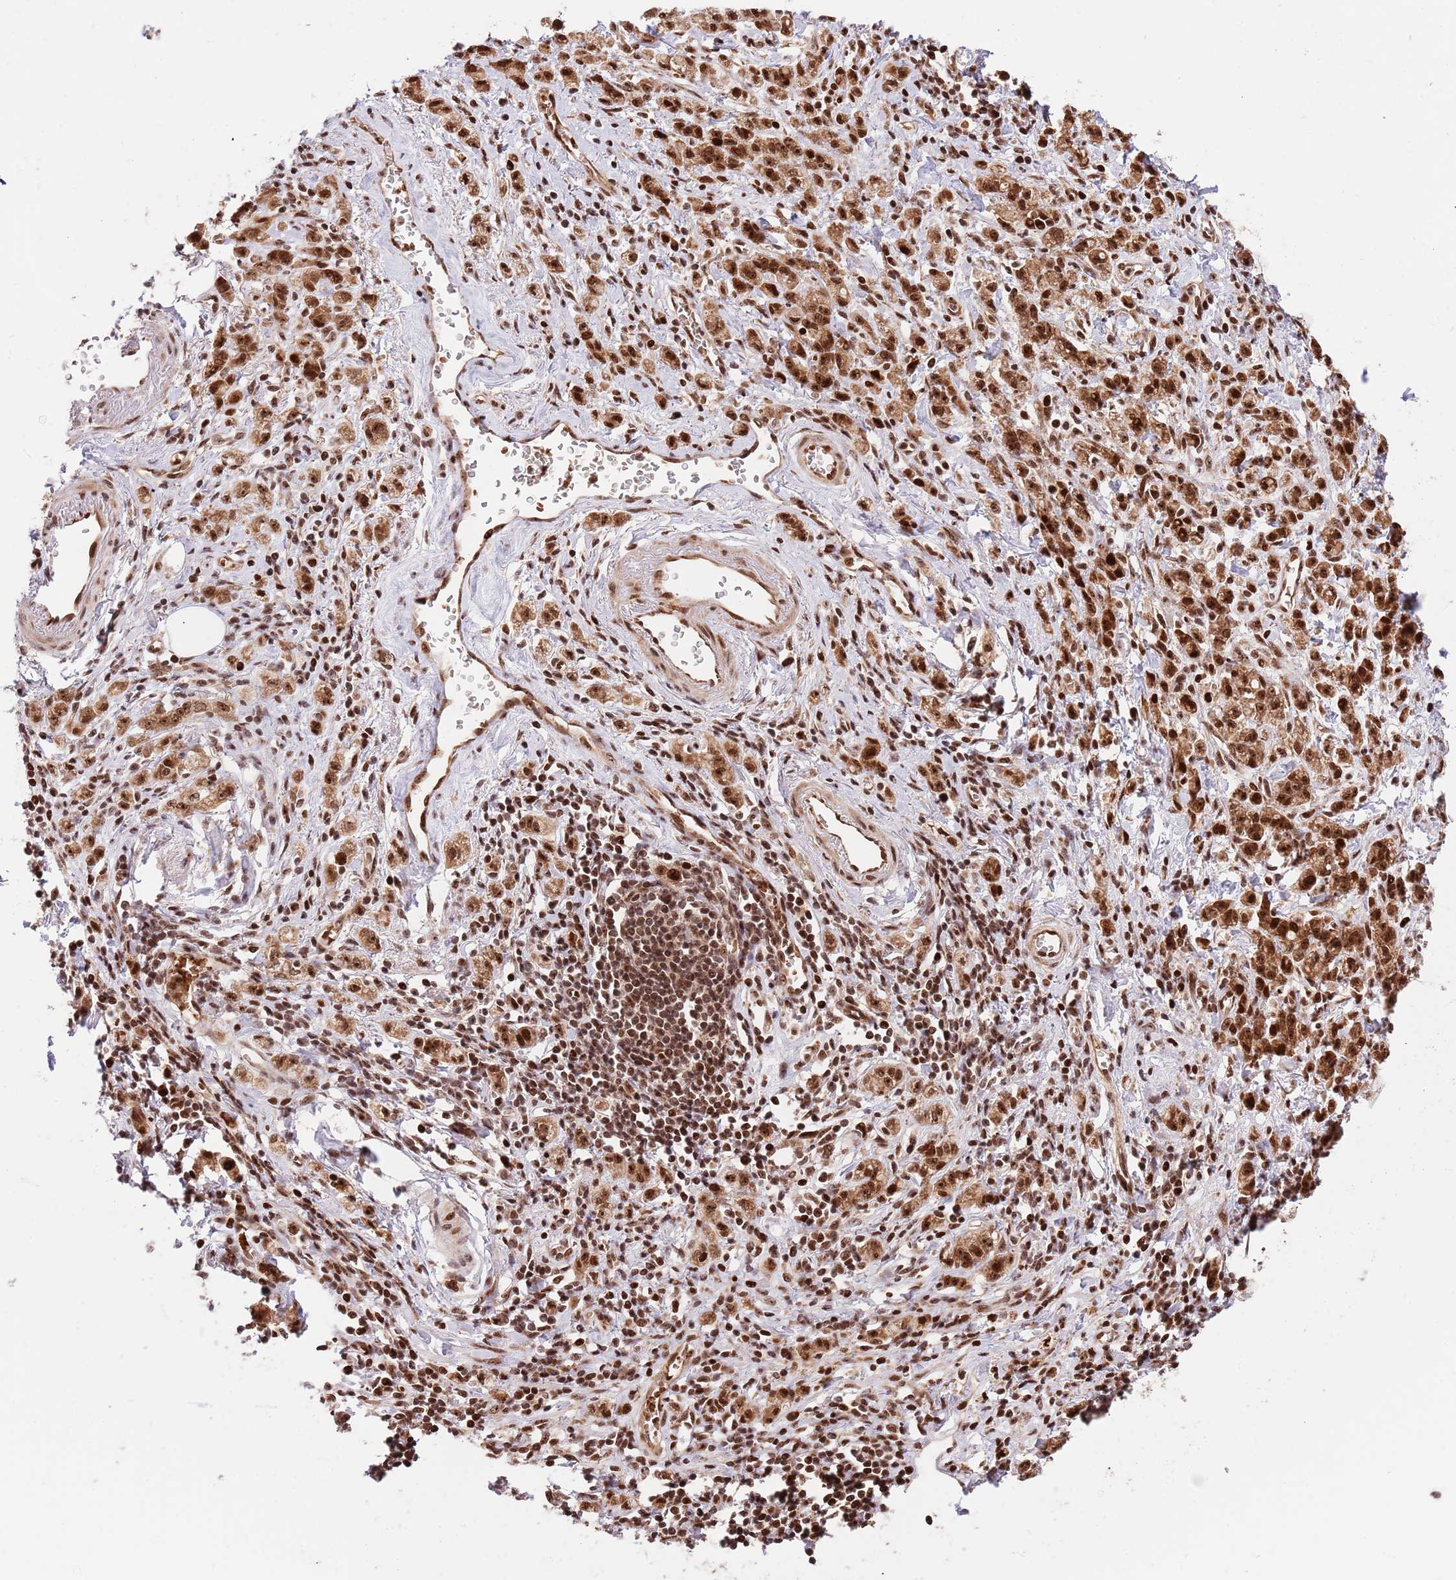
{"staining": {"intensity": "strong", "quantity": ">75%", "location": "cytoplasmic/membranous,nuclear"}, "tissue": "stomach cancer", "cell_type": "Tumor cells", "image_type": "cancer", "snomed": [{"axis": "morphology", "description": "Adenocarcinoma, NOS"}, {"axis": "topography", "description": "Stomach"}], "caption": "Immunohistochemistry (DAB (3,3'-diaminobenzidine)) staining of stomach cancer (adenocarcinoma) demonstrates strong cytoplasmic/membranous and nuclear protein expression in about >75% of tumor cells.", "gene": "RIF1", "patient": {"sex": "male", "age": 77}}